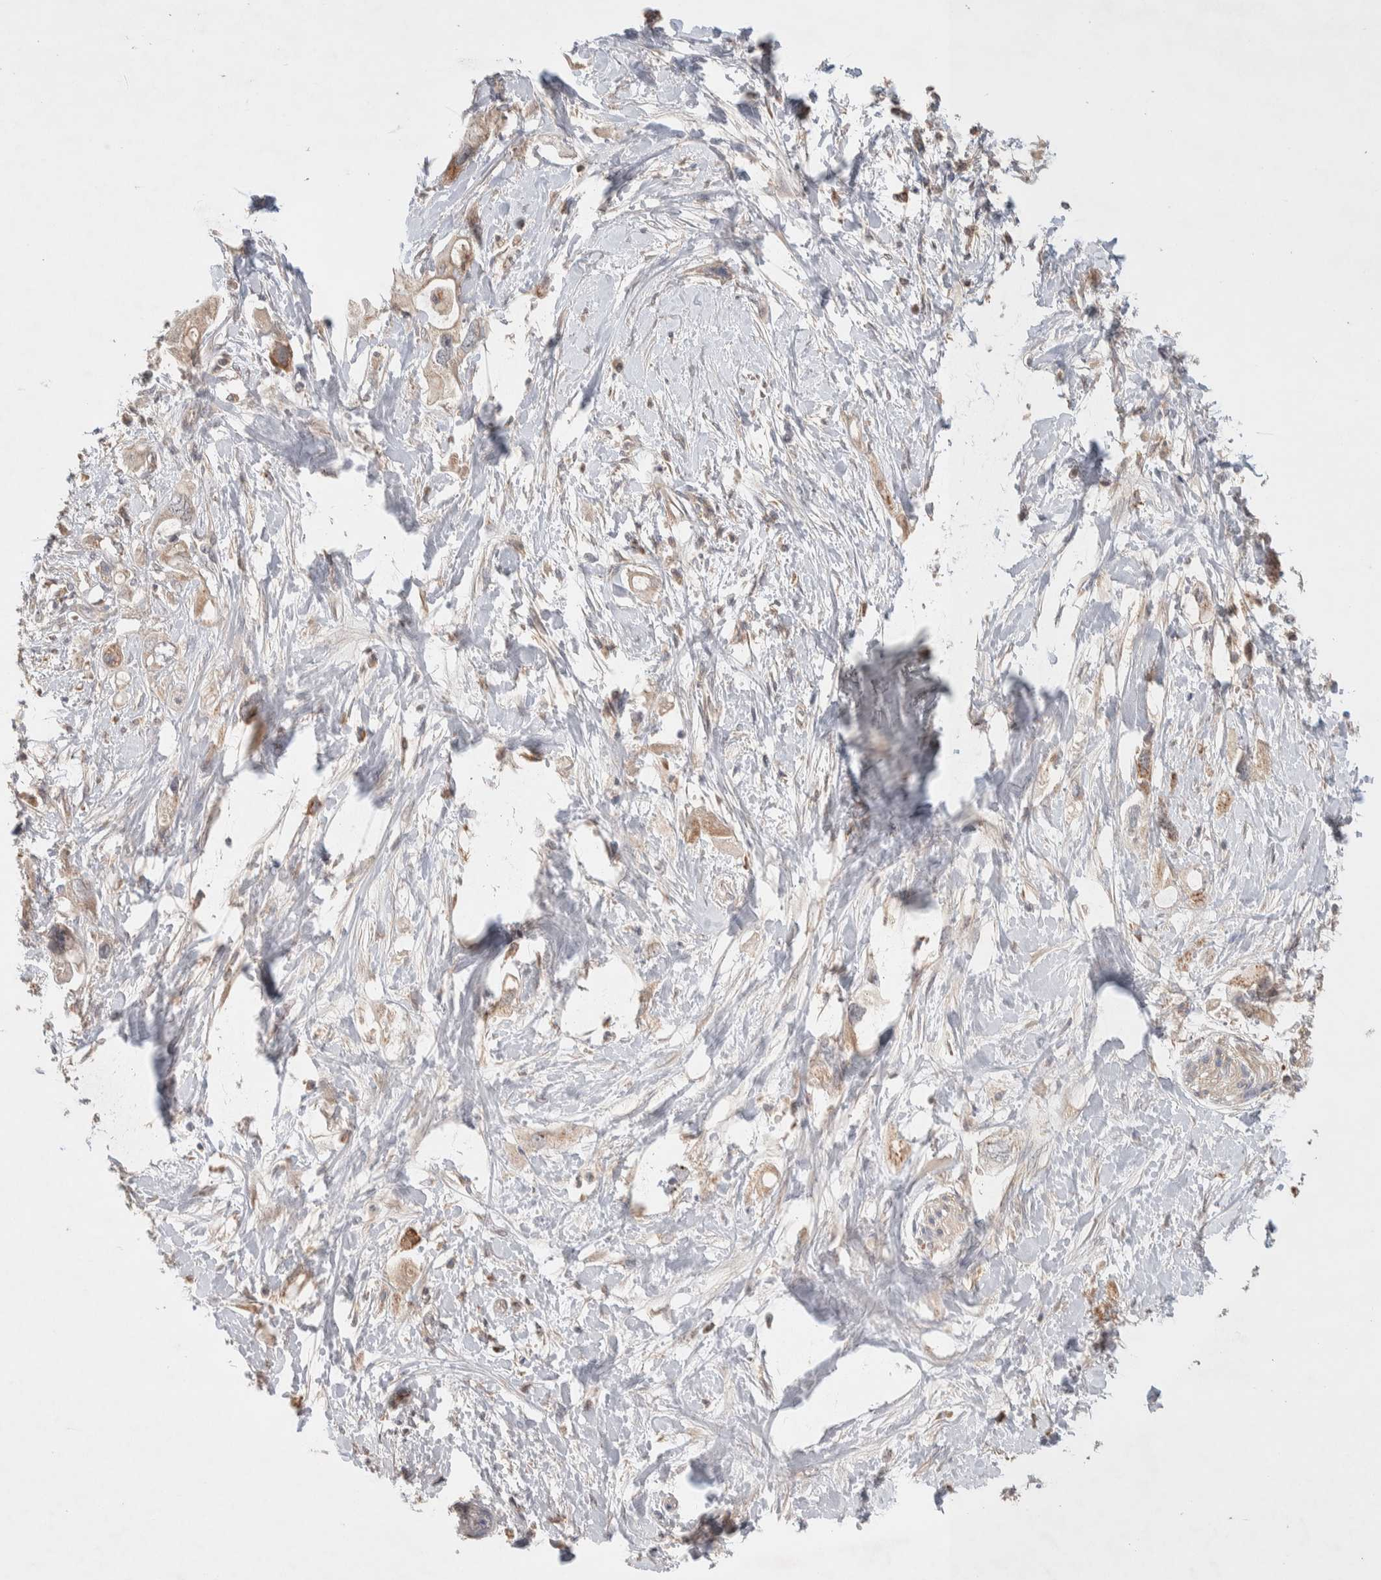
{"staining": {"intensity": "weak", "quantity": "<25%", "location": "cytoplasmic/membranous"}, "tissue": "pancreatic cancer", "cell_type": "Tumor cells", "image_type": "cancer", "snomed": [{"axis": "morphology", "description": "Adenocarcinoma, NOS"}, {"axis": "topography", "description": "Pancreas"}], "caption": "Photomicrograph shows no protein expression in tumor cells of pancreatic cancer (adenocarcinoma) tissue.", "gene": "DEPTOR", "patient": {"sex": "female", "age": 56}}